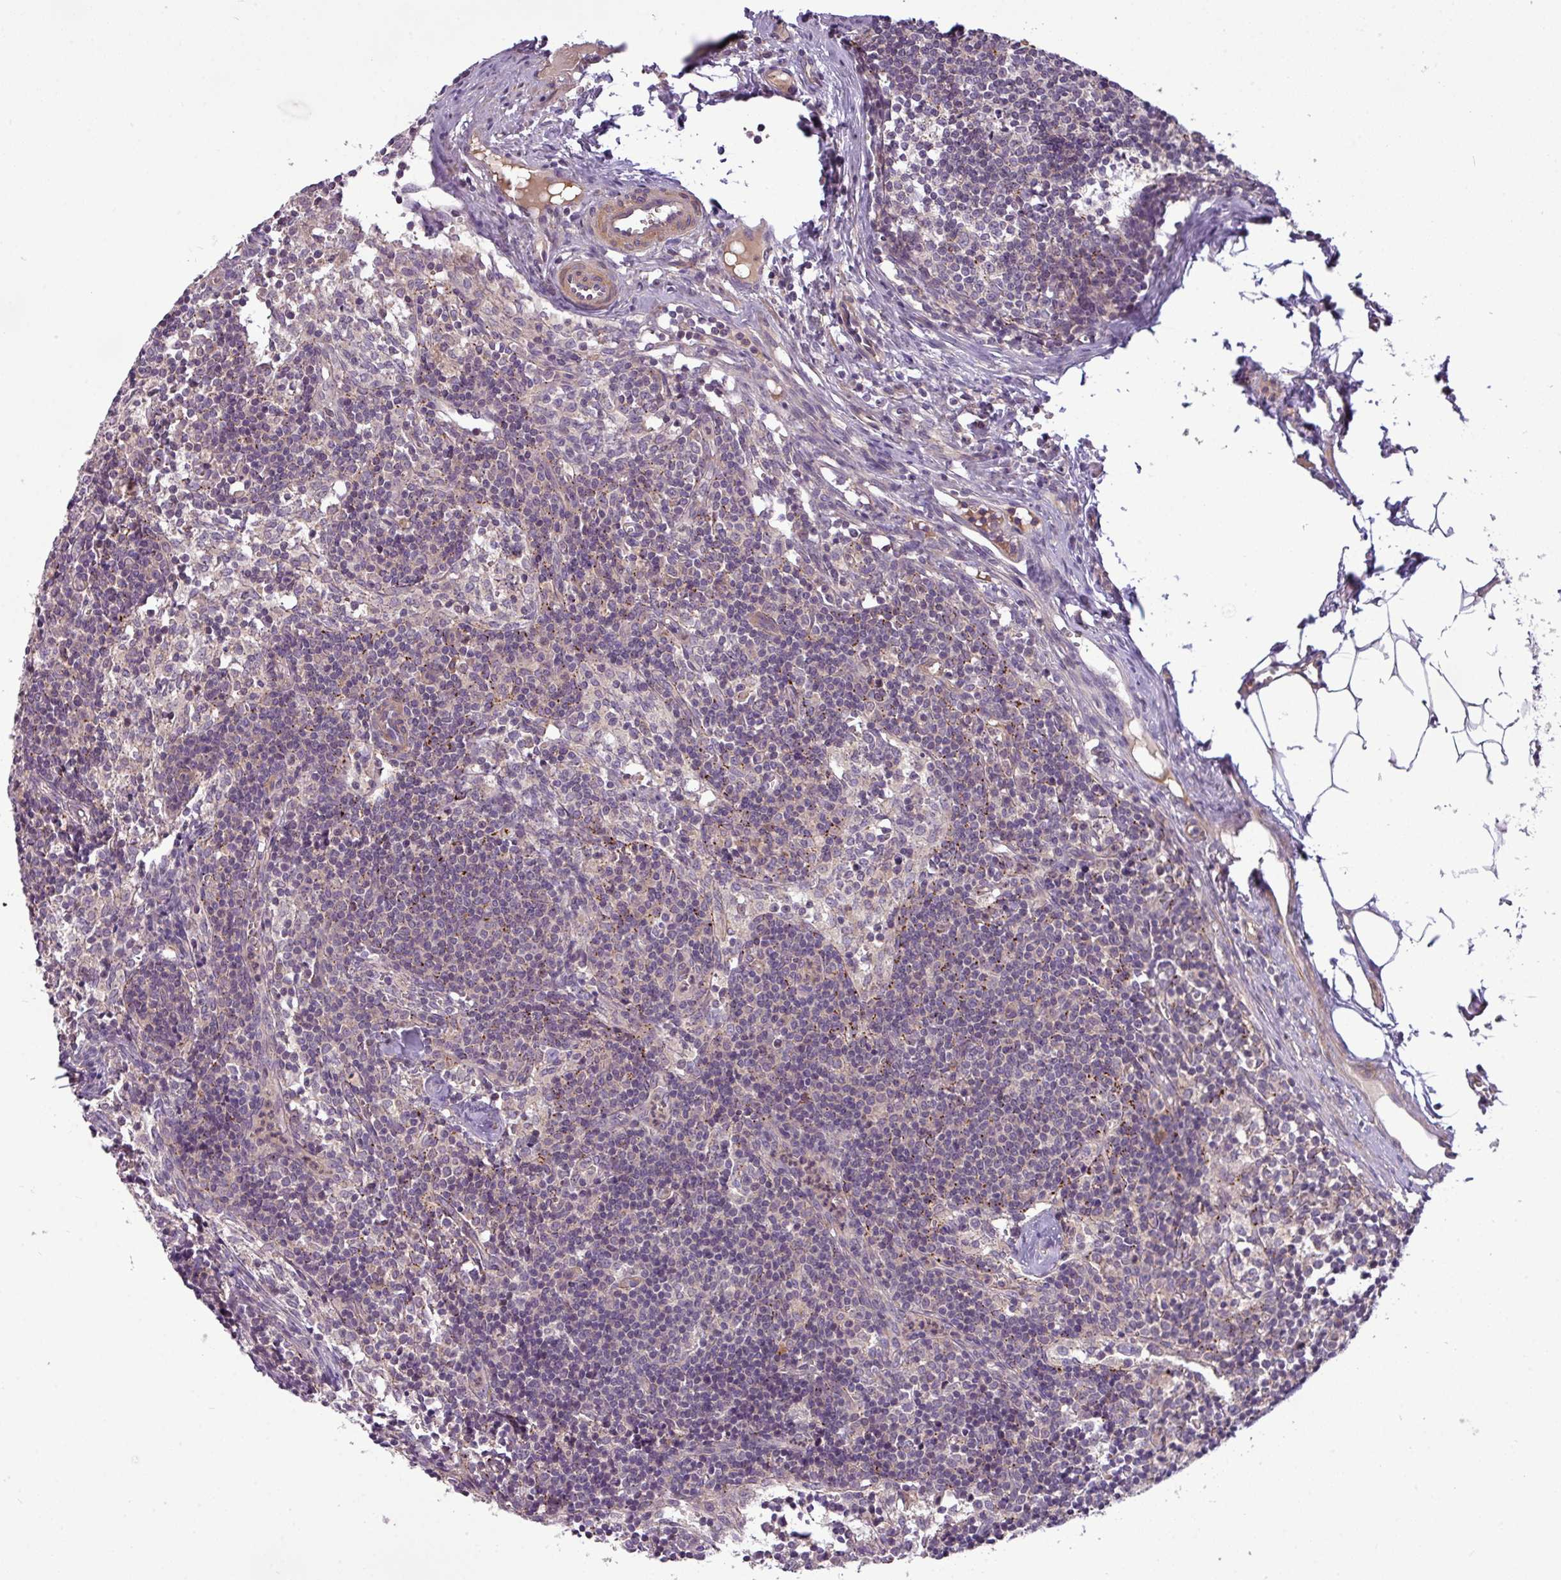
{"staining": {"intensity": "weak", "quantity": "<25%", "location": "cytoplasmic/membranous"}, "tissue": "lymph node", "cell_type": "Germinal center cells", "image_type": "normal", "snomed": [{"axis": "morphology", "description": "Normal tissue, NOS"}, {"axis": "topography", "description": "Lymph node"}], "caption": "Human lymph node stained for a protein using immunohistochemistry shows no expression in germinal center cells.", "gene": "ZNF35", "patient": {"sex": "female", "age": 30}}